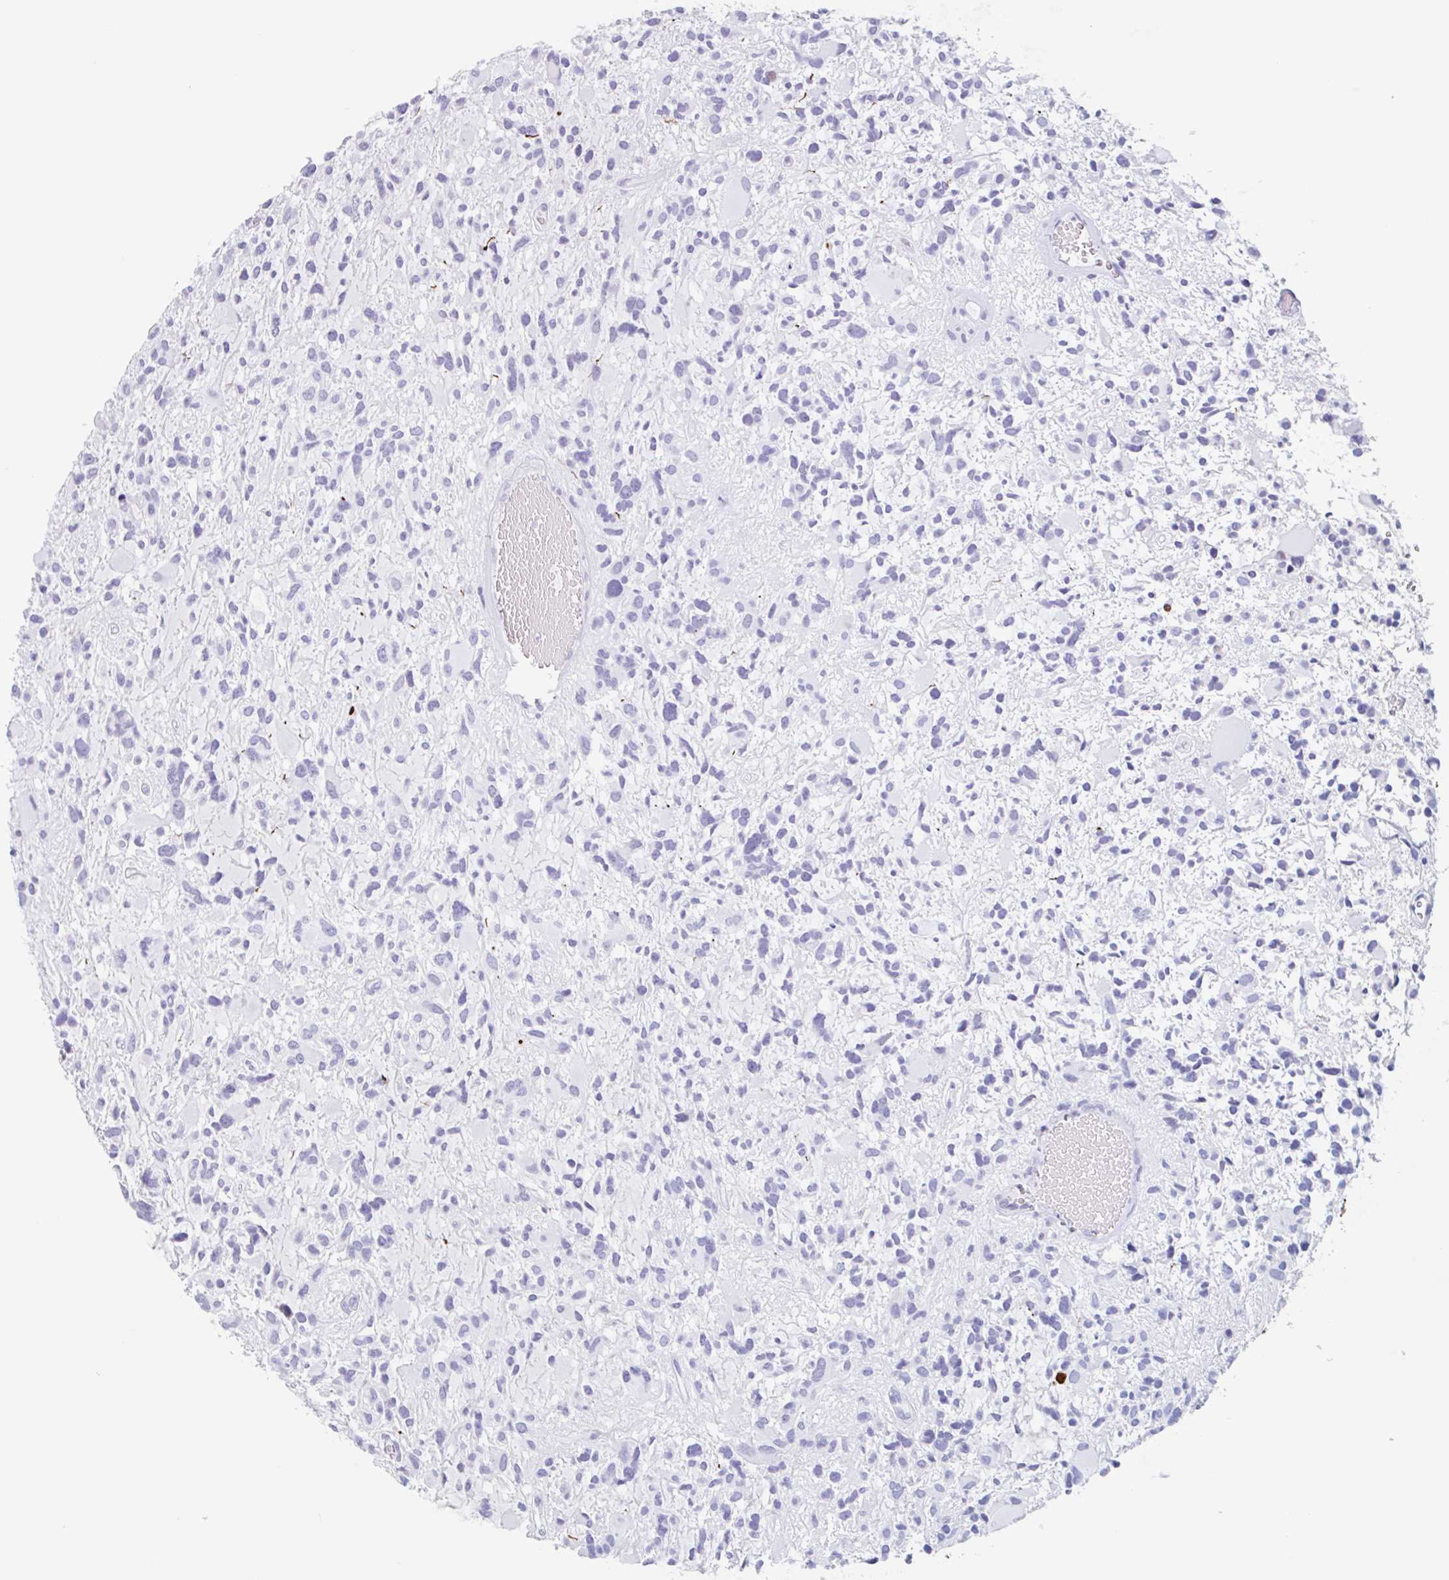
{"staining": {"intensity": "negative", "quantity": "none", "location": "none"}, "tissue": "glioma", "cell_type": "Tumor cells", "image_type": "cancer", "snomed": [{"axis": "morphology", "description": "Glioma, malignant, High grade"}, {"axis": "topography", "description": "Brain"}], "caption": "Malignant glioma (high-grade) was stained to show a protein in brown. There is no significant positivity in tumor cells. The staining was performed using DAB (3,3'-diaminobenzidine) to visualize the protein expression in brown, while the nuclei were stained in blue with hematoxylin (Magnification: 20x).", "gene": "EMC4", "patient": {"sex": "female", "age": 11}}